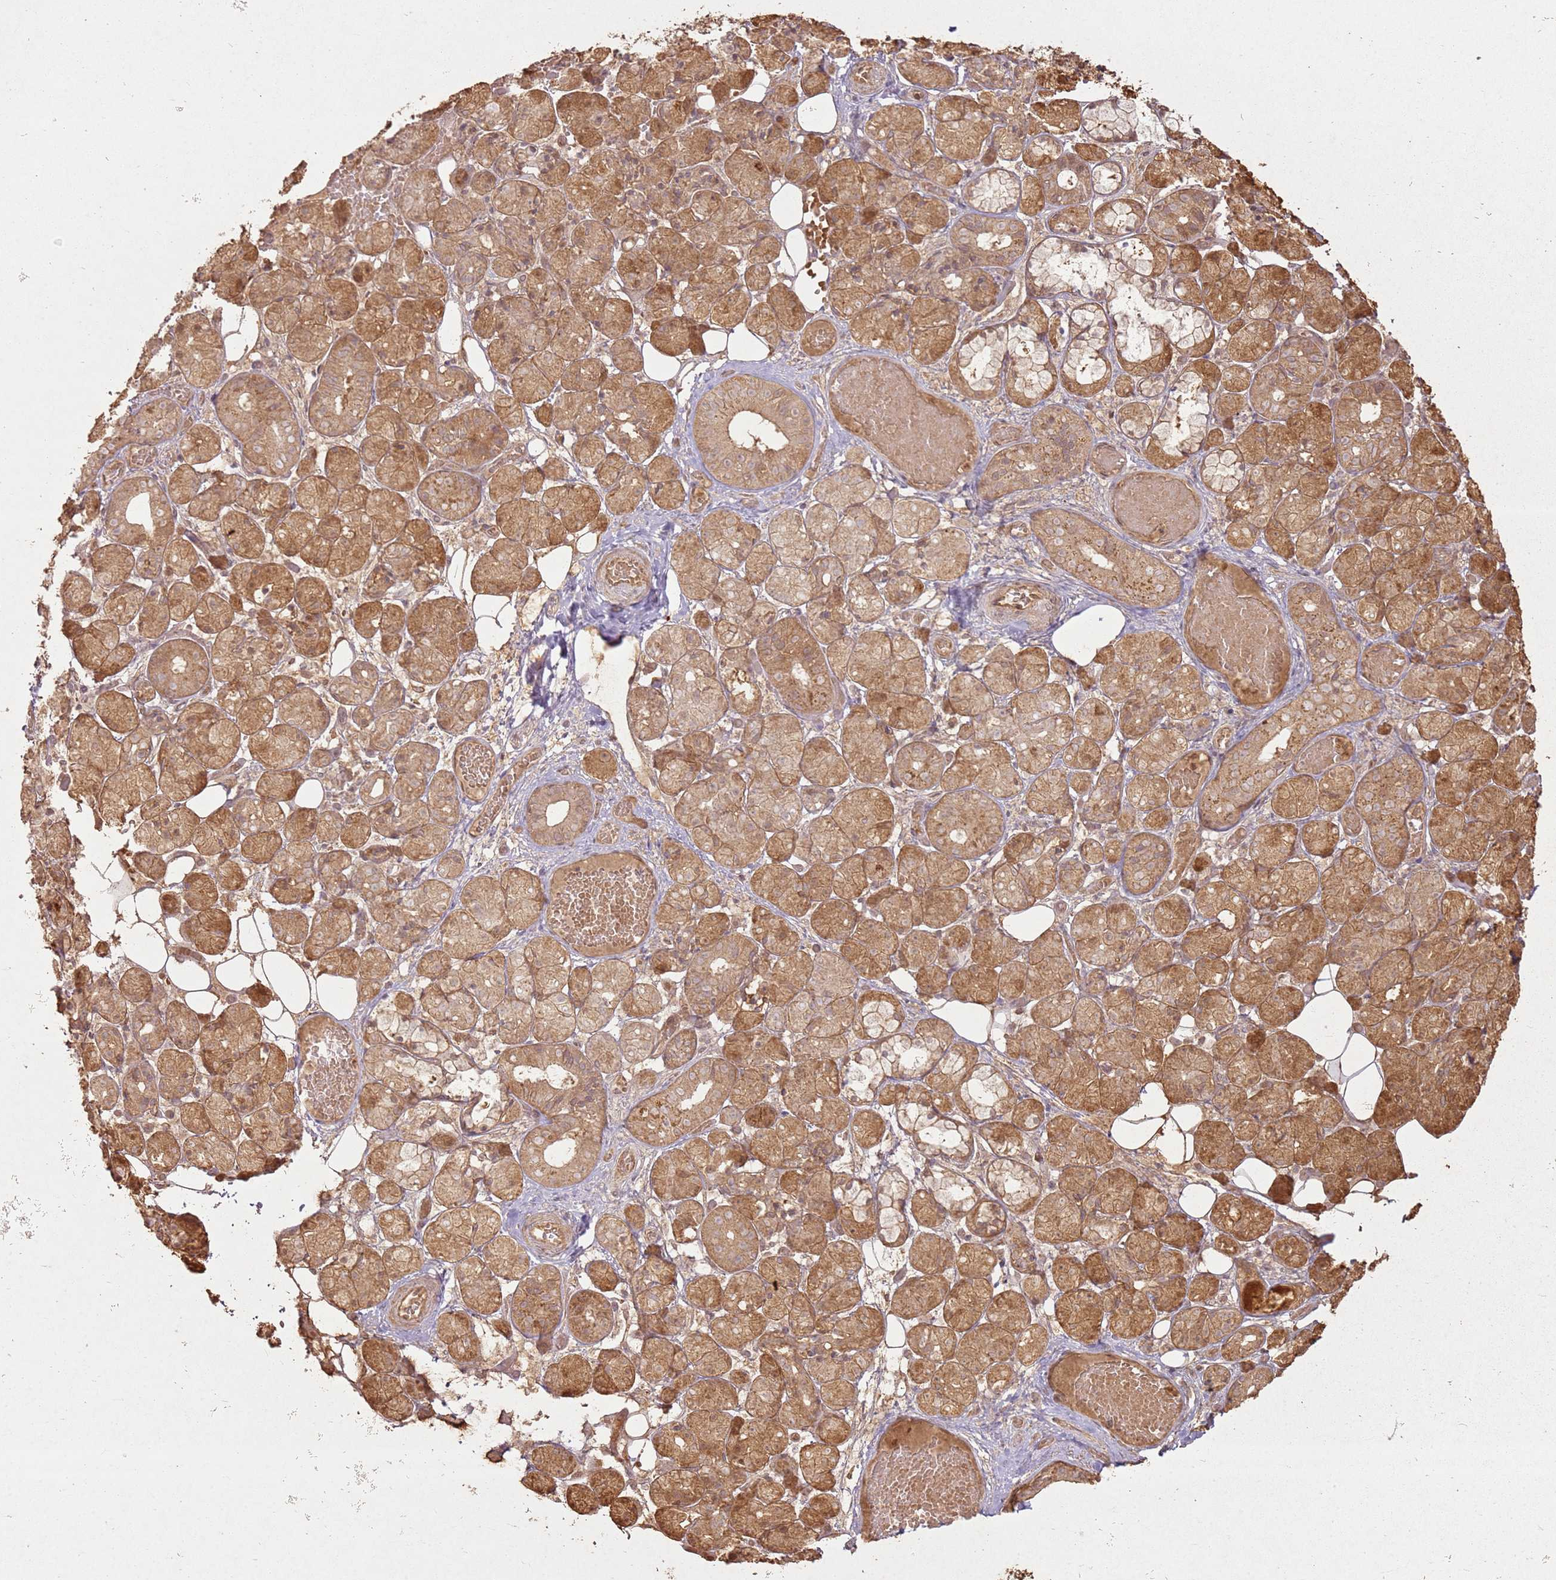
{"staining": {"intensity": "moderate", "quantity": ">75%", "location": "cytoplasmic/membranous"}, "tissue": "salivary gland", "cell_type": "Glandular cells", "image_type": "normal", "snomed": [{"axis": "morphology", "description": "Normal tissue, NOS"}, {"axis": "topography", "description": "Salivary gland"}], "caption": "A brown stain highlights moderate cytoplasmic/membranous positivity of a protein in glandular cells of benign human salivary gland. (Brightfield microscopy of DAB IHC at high magnification).", "gene": "ZNF776", "patient": {"sex": "male", "age": 63}}